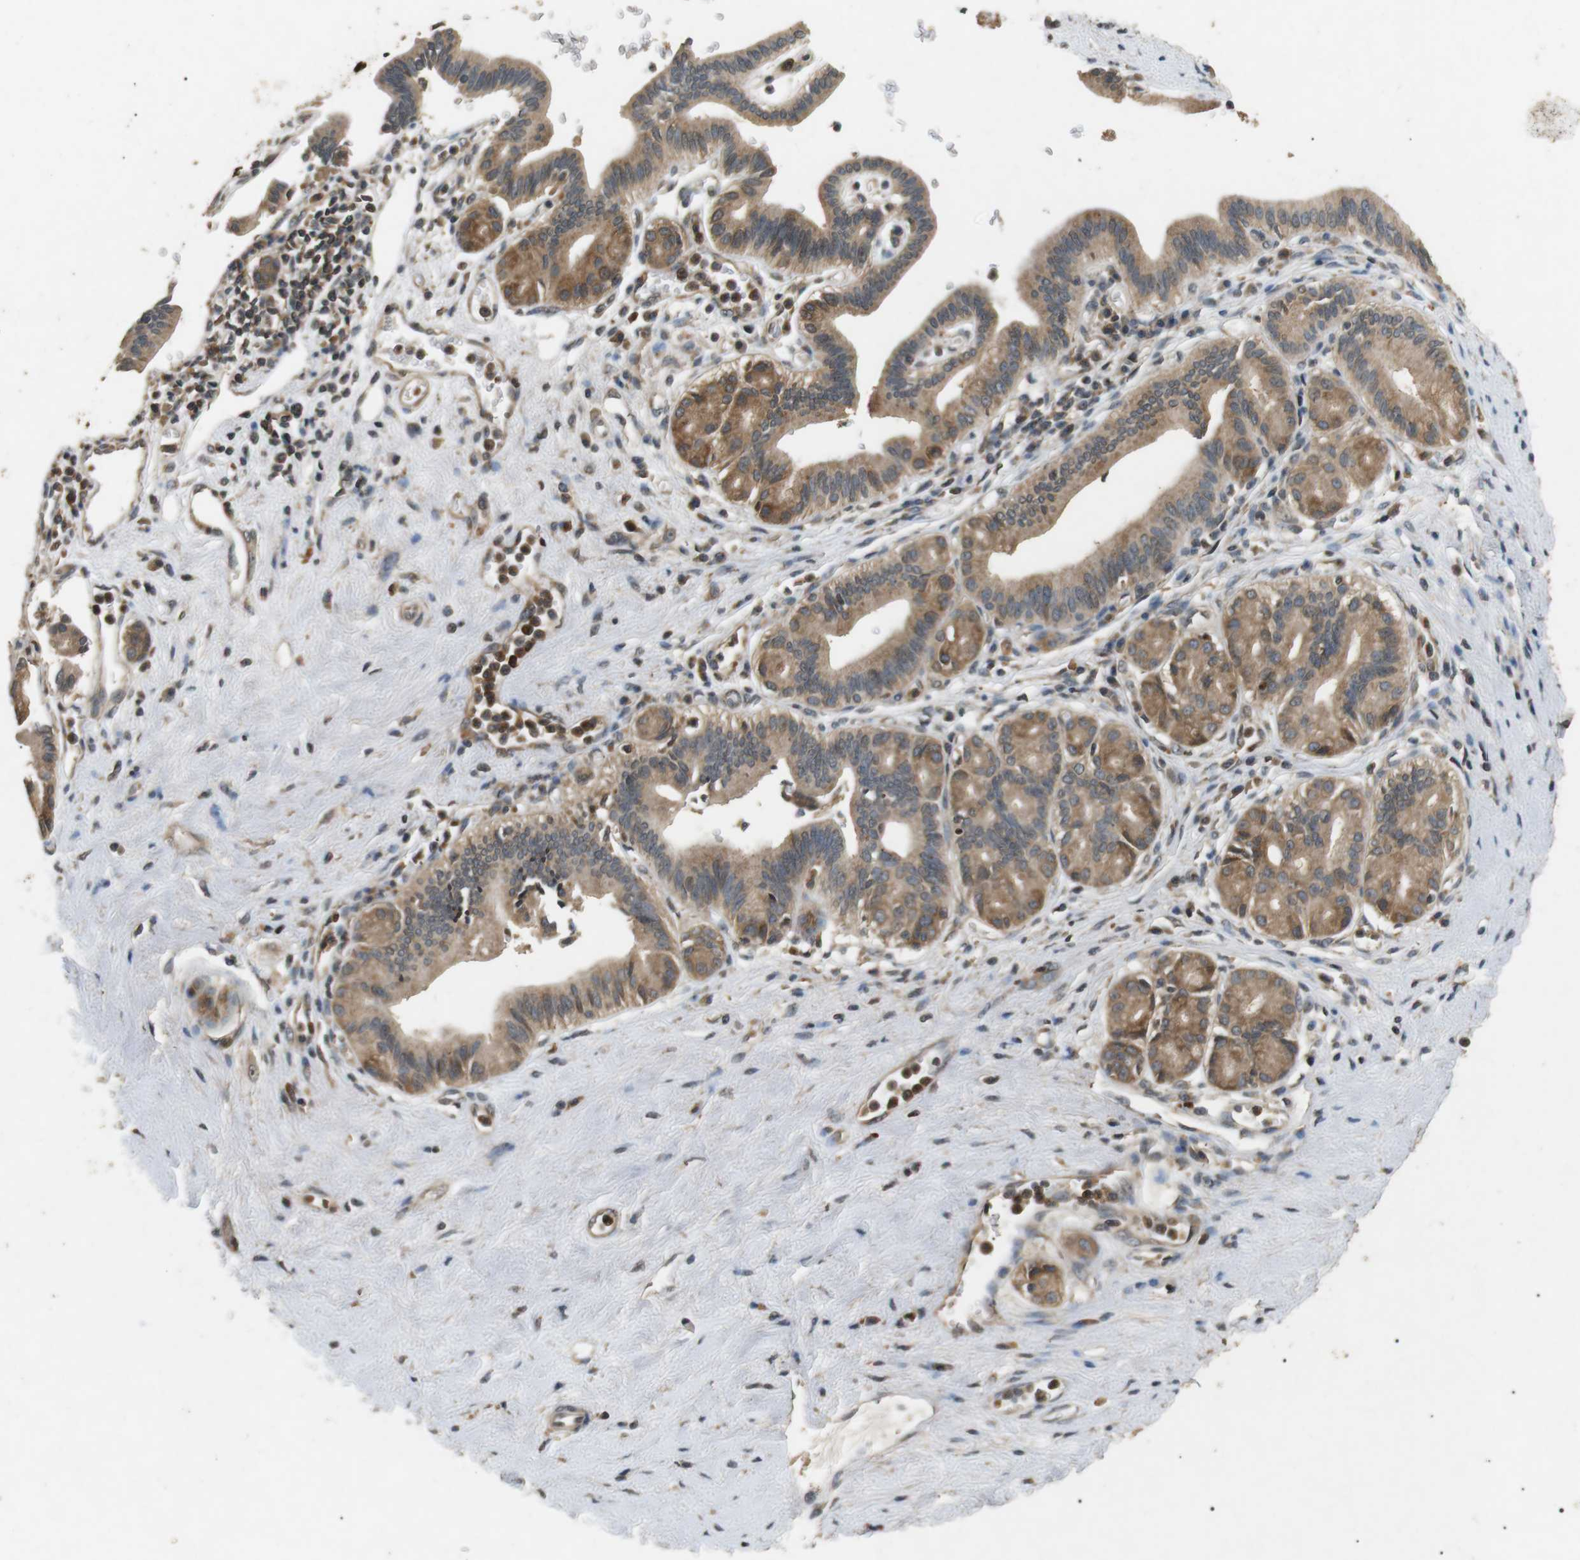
{"staining": {"intensity": "moderate", "quantity": ">75%", "location": "cytoplasmic/membranous"}, "tissue": "pancreatic cancer", "cell_type": "Tumor cells", "image_type": "cancer", "snomed": [{"axis": "morphology", "description": "Adenocarcinoma, NOS"}, {"axis": "topography", "description": "Pancreas"}], "caption": "Moderate cytoplasmic/membranous positivity for a protein is seen in about >75% of tumor cells of adenocarcinoma (pancreatic) using immunohistochemistry.", "gene": "TBC1D15", "patient": {"sex": "female", "age": 73}}